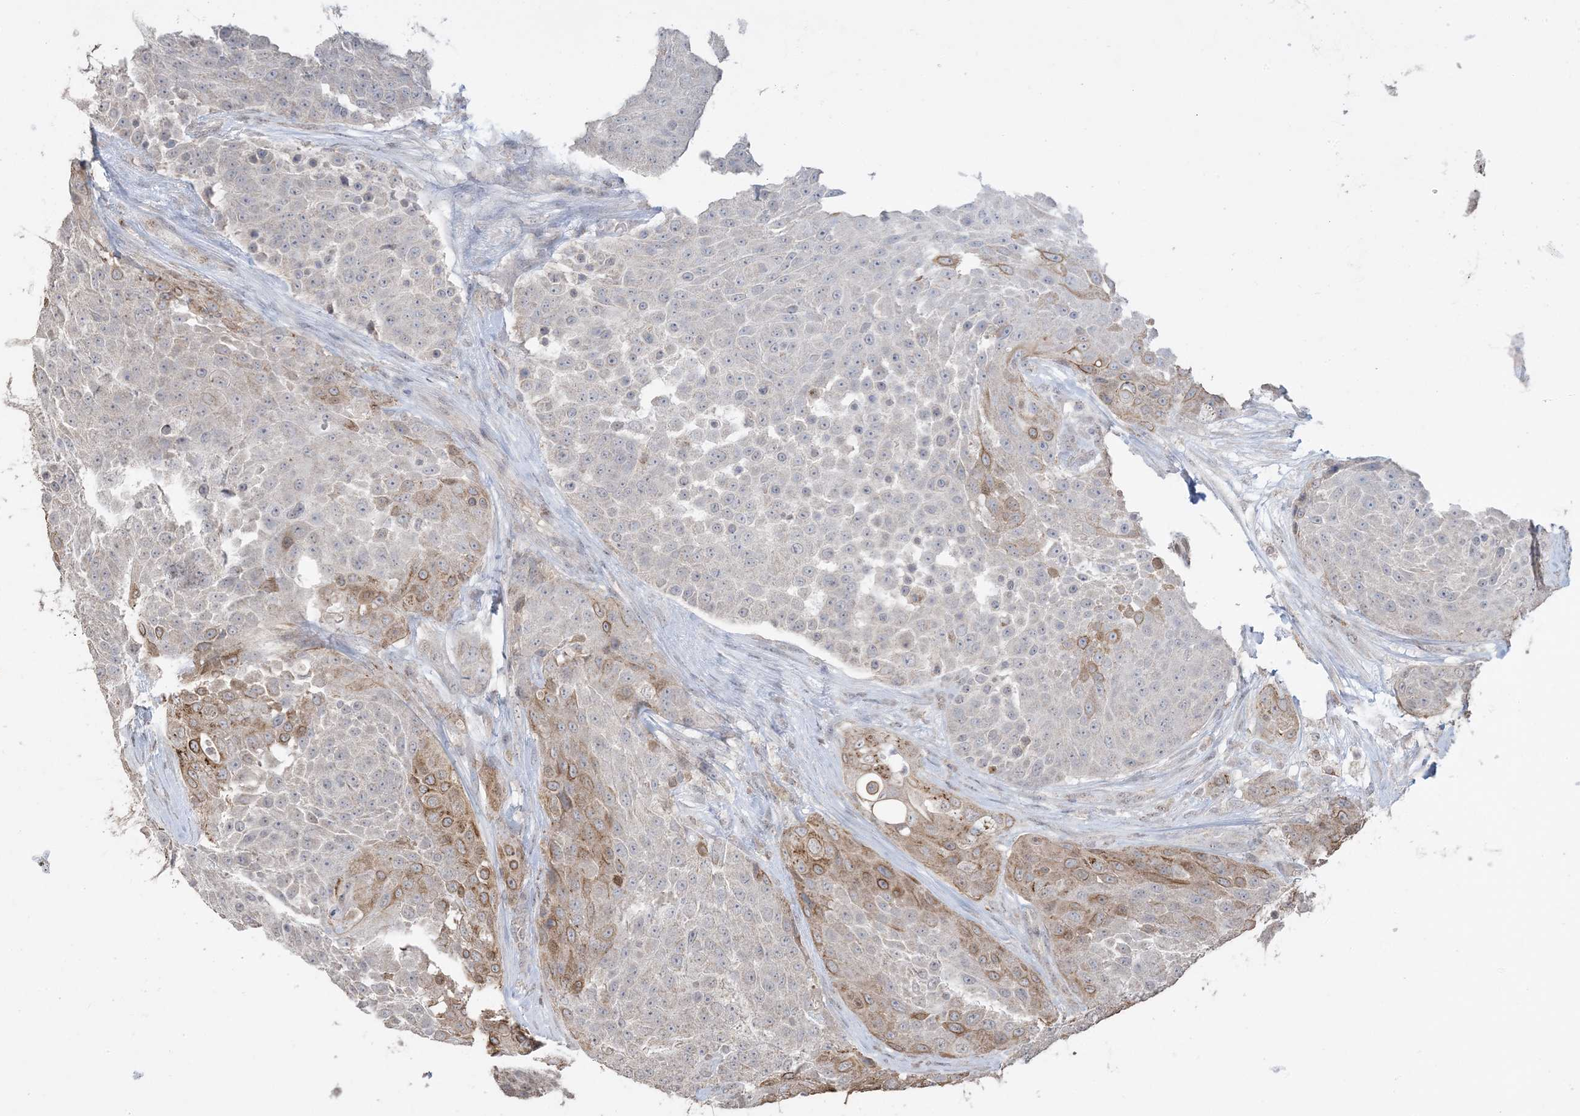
{"staining": {"intensity": "moderate", "quantity": "<25%", "location": "cytoplasmic/membranous"}, "tissue": "urothelial cancer", "cell_type": "Tumor cells", "image_type": "cancer", "snomed": [{"axis": "morphology", "description": "Urothelial carcinoma, High grade"}, {"axis": "topography", "description": "Urinary bladder"}], "caption": "There is low levels of moderate cytoplasmic/membranous expression in tumor cells of high-grade urothelial carcinoma, as demonstrated by immunohistochemical staining (brown color).", "gene": "XRN1", "patient": {"sex": "female", "age": 63}}